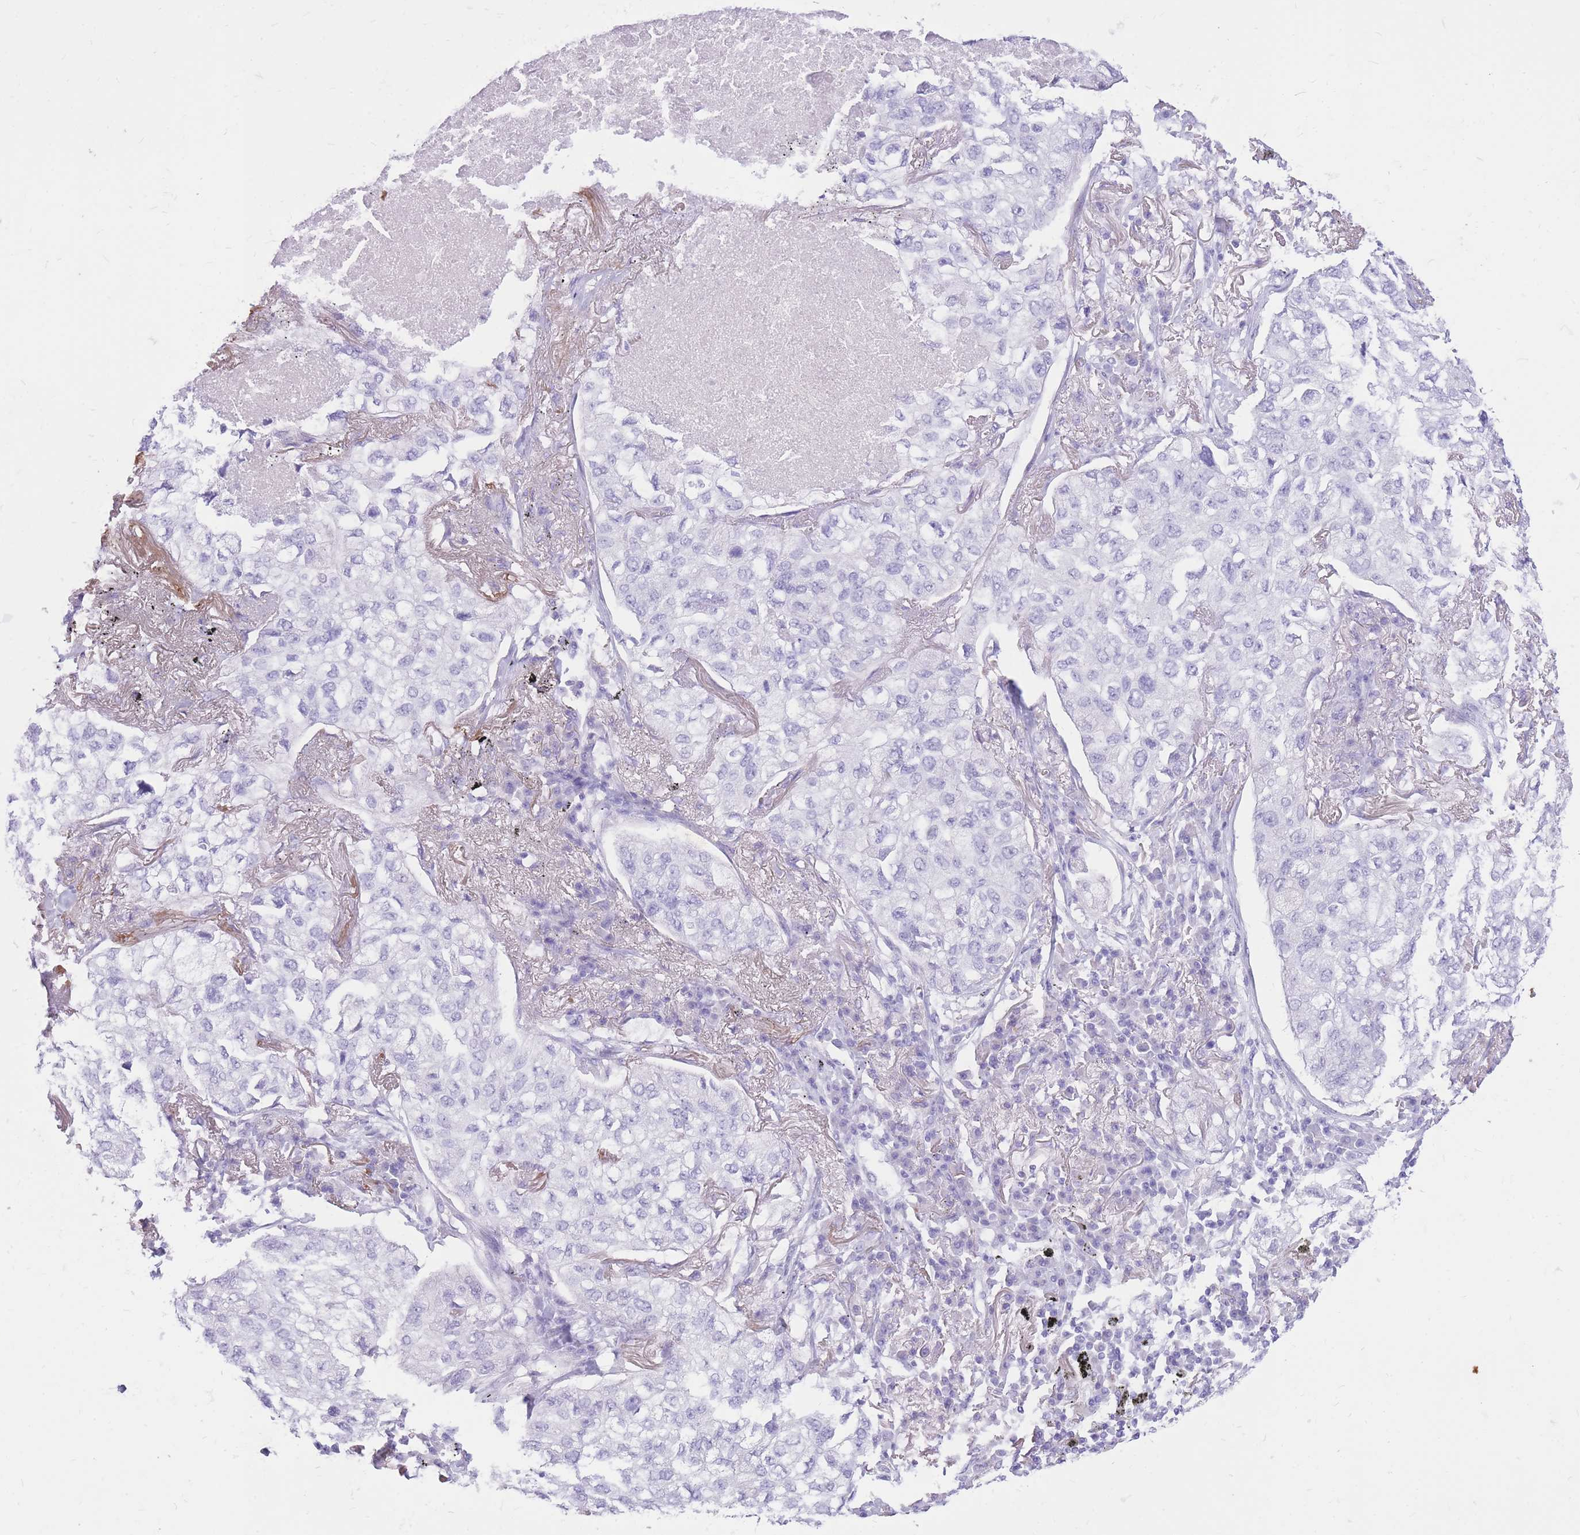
{"staining": {"intensity": "negative", "quantity": "none", "location": "none"}, "tissue": "lung cancer", "cell_type": "Tumor cells", "image_type": "cancer", "snomed": [{"axis": "morphology", "description": "Adenocarcinoma, NOS"}, {"axis": "topography", "description": "Lung"}], "caption": "The image exhibits no significant staining in tumor cells of lung cancer.", "gene": "CYP21A2", "patient": {"sex": "male", "age": 65}}